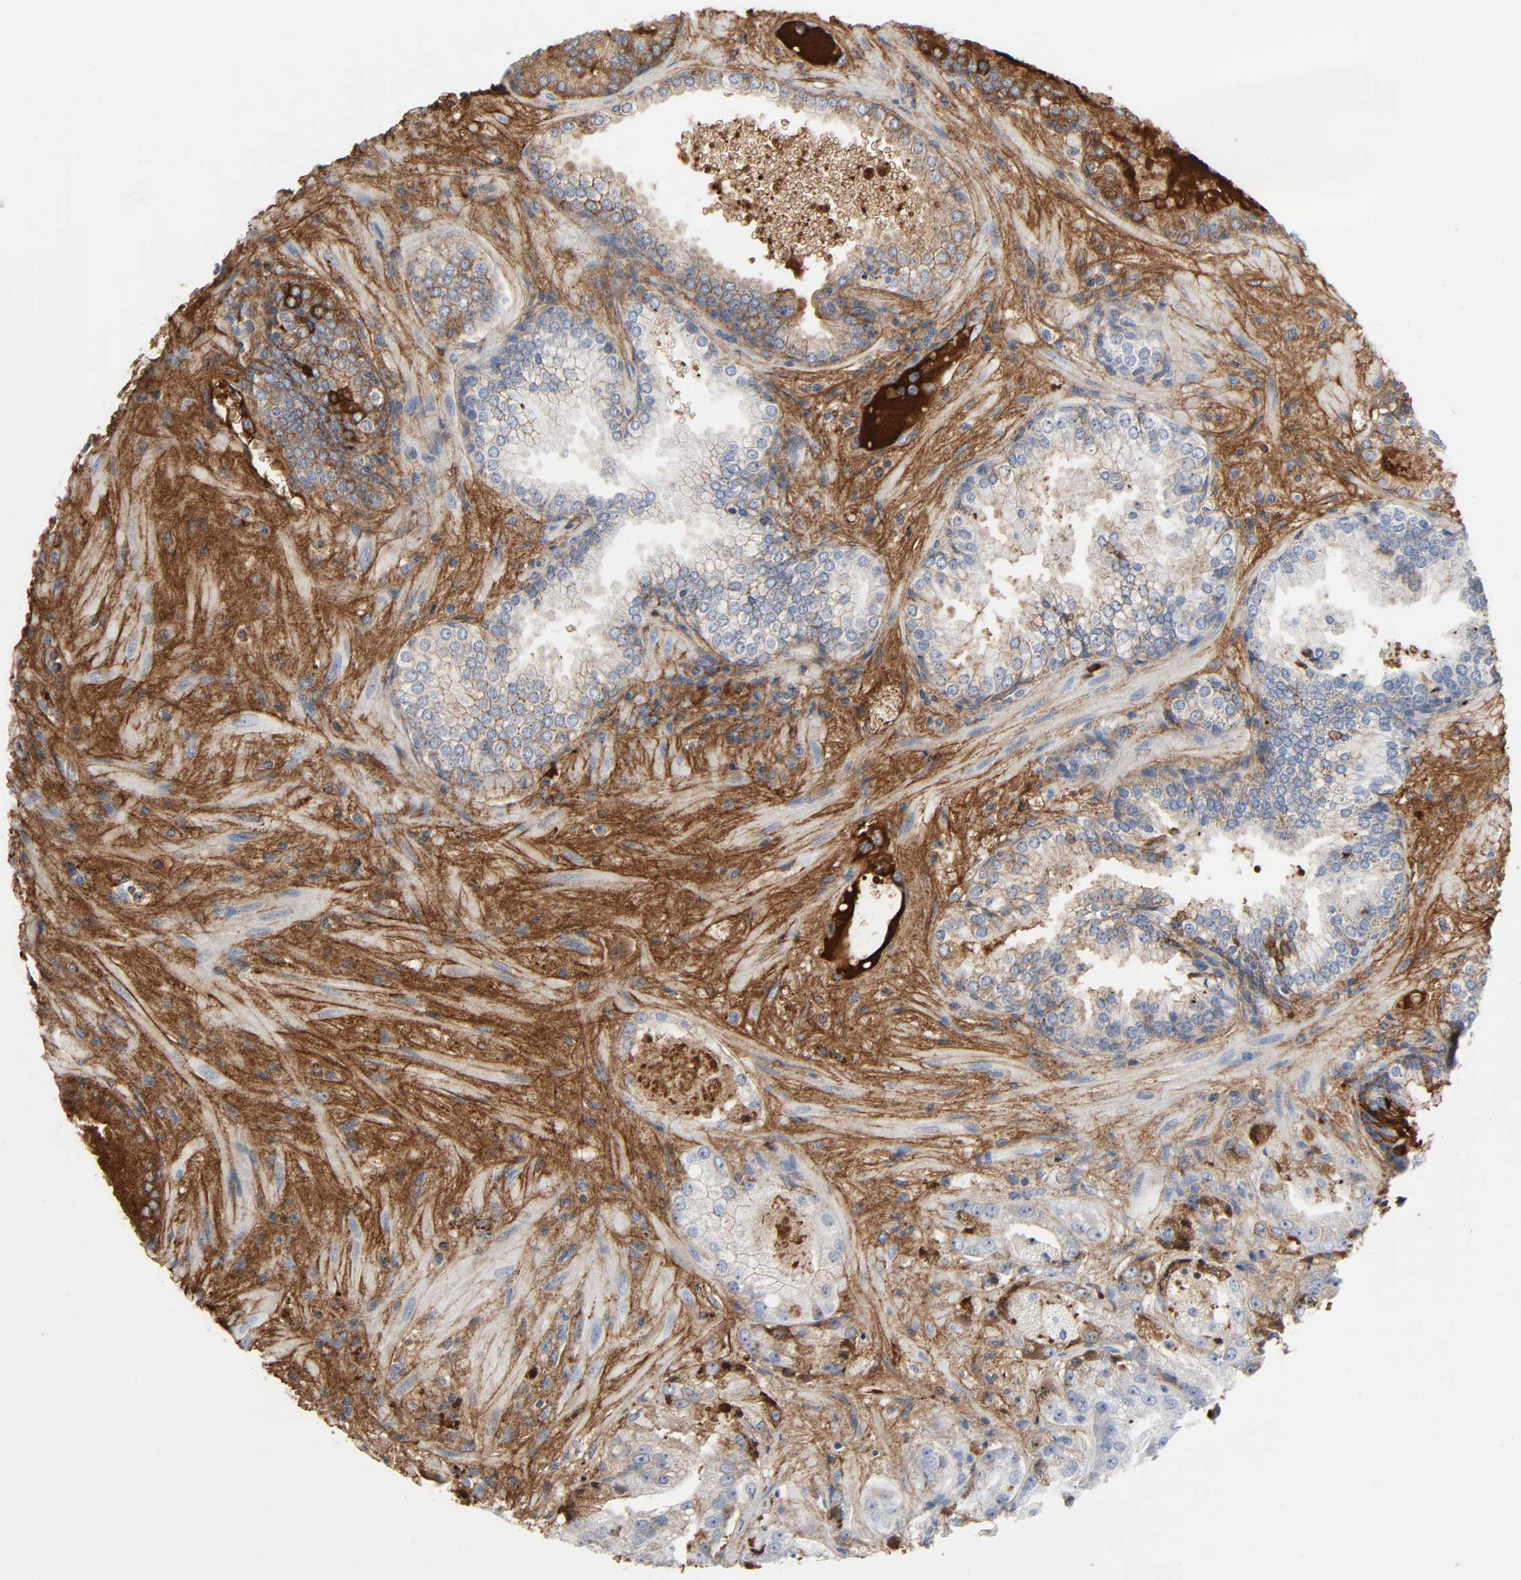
{"staining": {"intensity": "moderate", "quantity": "25%-75%", "location": "cytoplasmic/membranous"}, "tissue": "prostate cancer", "cell_type": "Tumor cells", "image_type": "cancer", "snomed": [{"axis": "morphology", "description": "Adenocarcinoma, Low grade"}, {"axis": "topography", "description": "Prostate"}], "caption": "Brown immunohistochemical staining in prostate cancer demonstrates moderate cytoplasmic/membranous expression in approximately 25%-75% of tumor cells. (DAB (3,3'-diaminobenzidine) = brown stain, brightfield microscopy at high magnification).", "gene": "C3", "patient": {"sex": "male", "age": 60}}